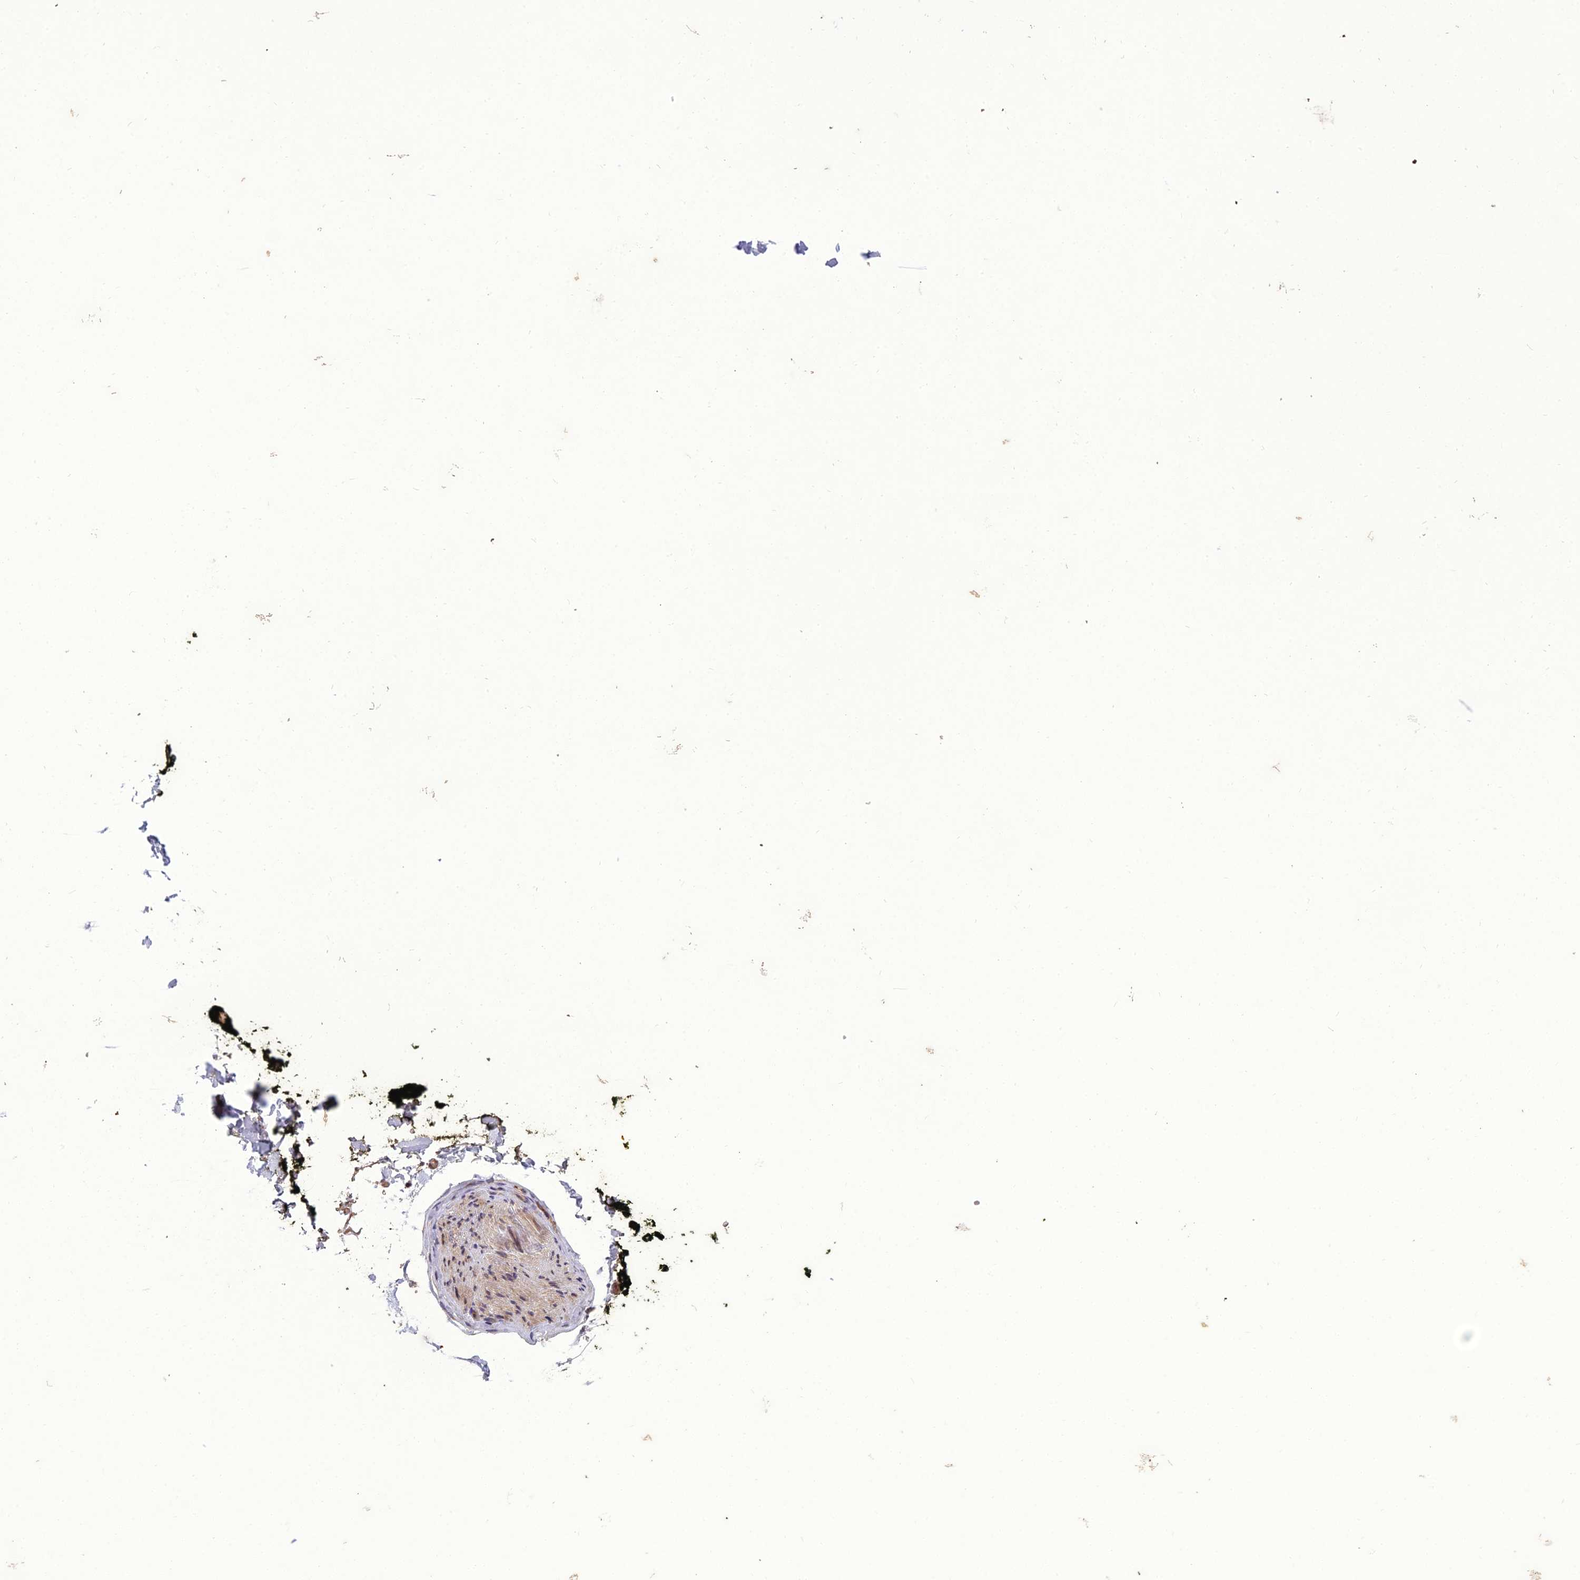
{"staining": {"intensity": "negative", "quantity": "none", "location": "none"}, "tissue": "soft tissue", "cell_type": "Chondrocytes", "image_type": "normal", "snomed": [{"axis": "morphology", "description": "Normal tissue, NOS"}, {"axis": "morphology", "description": "Adenocarcinoma, NOS"}, {"axis": "topography", "description": "Pancreas"}, {"axis": "topography", "description": "Peripheral nerve tissue"}], "caption": "Micrograph shows no significant protein staining in chondrocytes of benign soft tissue. Brightfield microscopy of immunohistochemistry (IHC) stained with DAB (brown) and hematoxylin (blue), captured at high magnification.", "gene": "CENPL", "patient": {"sex": "male", "age": 59}}